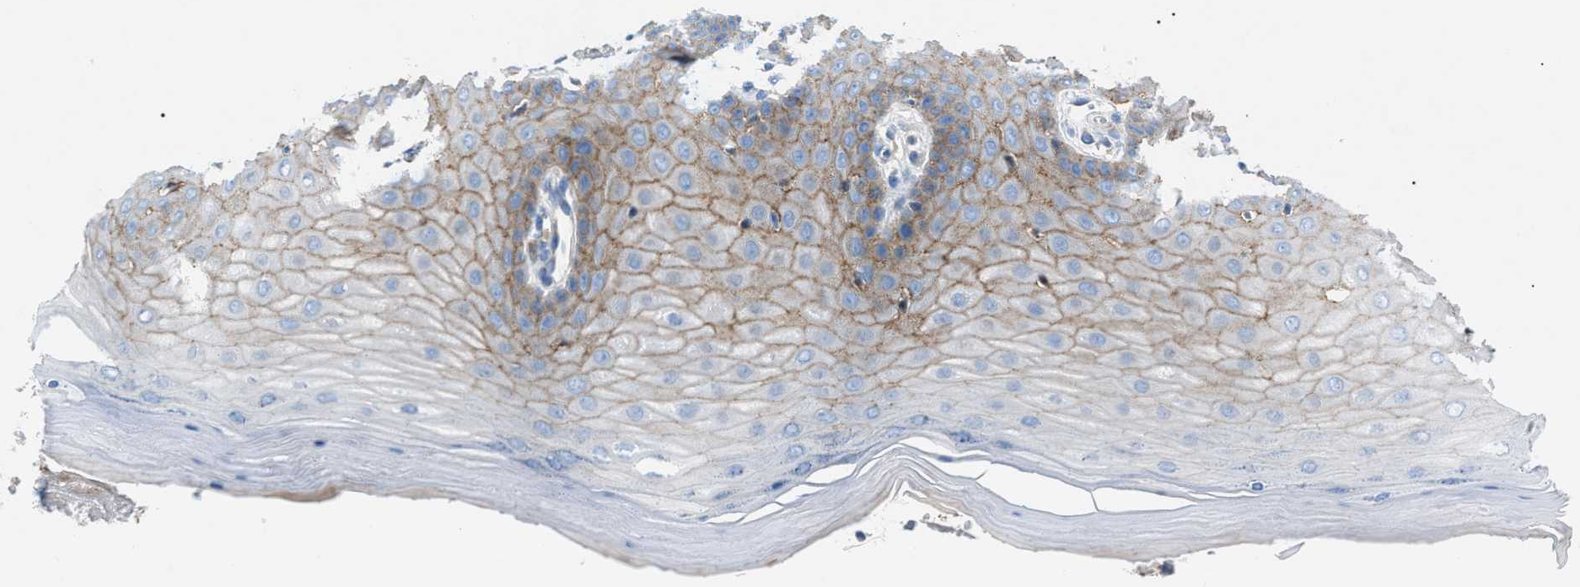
{"staining": {"intensity": "weak", "quantity": "<25%", "location": "cytoplasmic/membranous"}, "tissue": "cervix", "cell_type": "Glandular cells", "image_type": "normal", "snomed": [{"axis": "morphology", "description": "Normal tissue, NOS"}, {"axis": "topography", "description": "Cervix"}], "caption": "Photomicrograph shows no protein expression in glandular cells of normal cervix.", "gene": "ZDHHC24", "patient": {"sex": "female", "age": 55}}